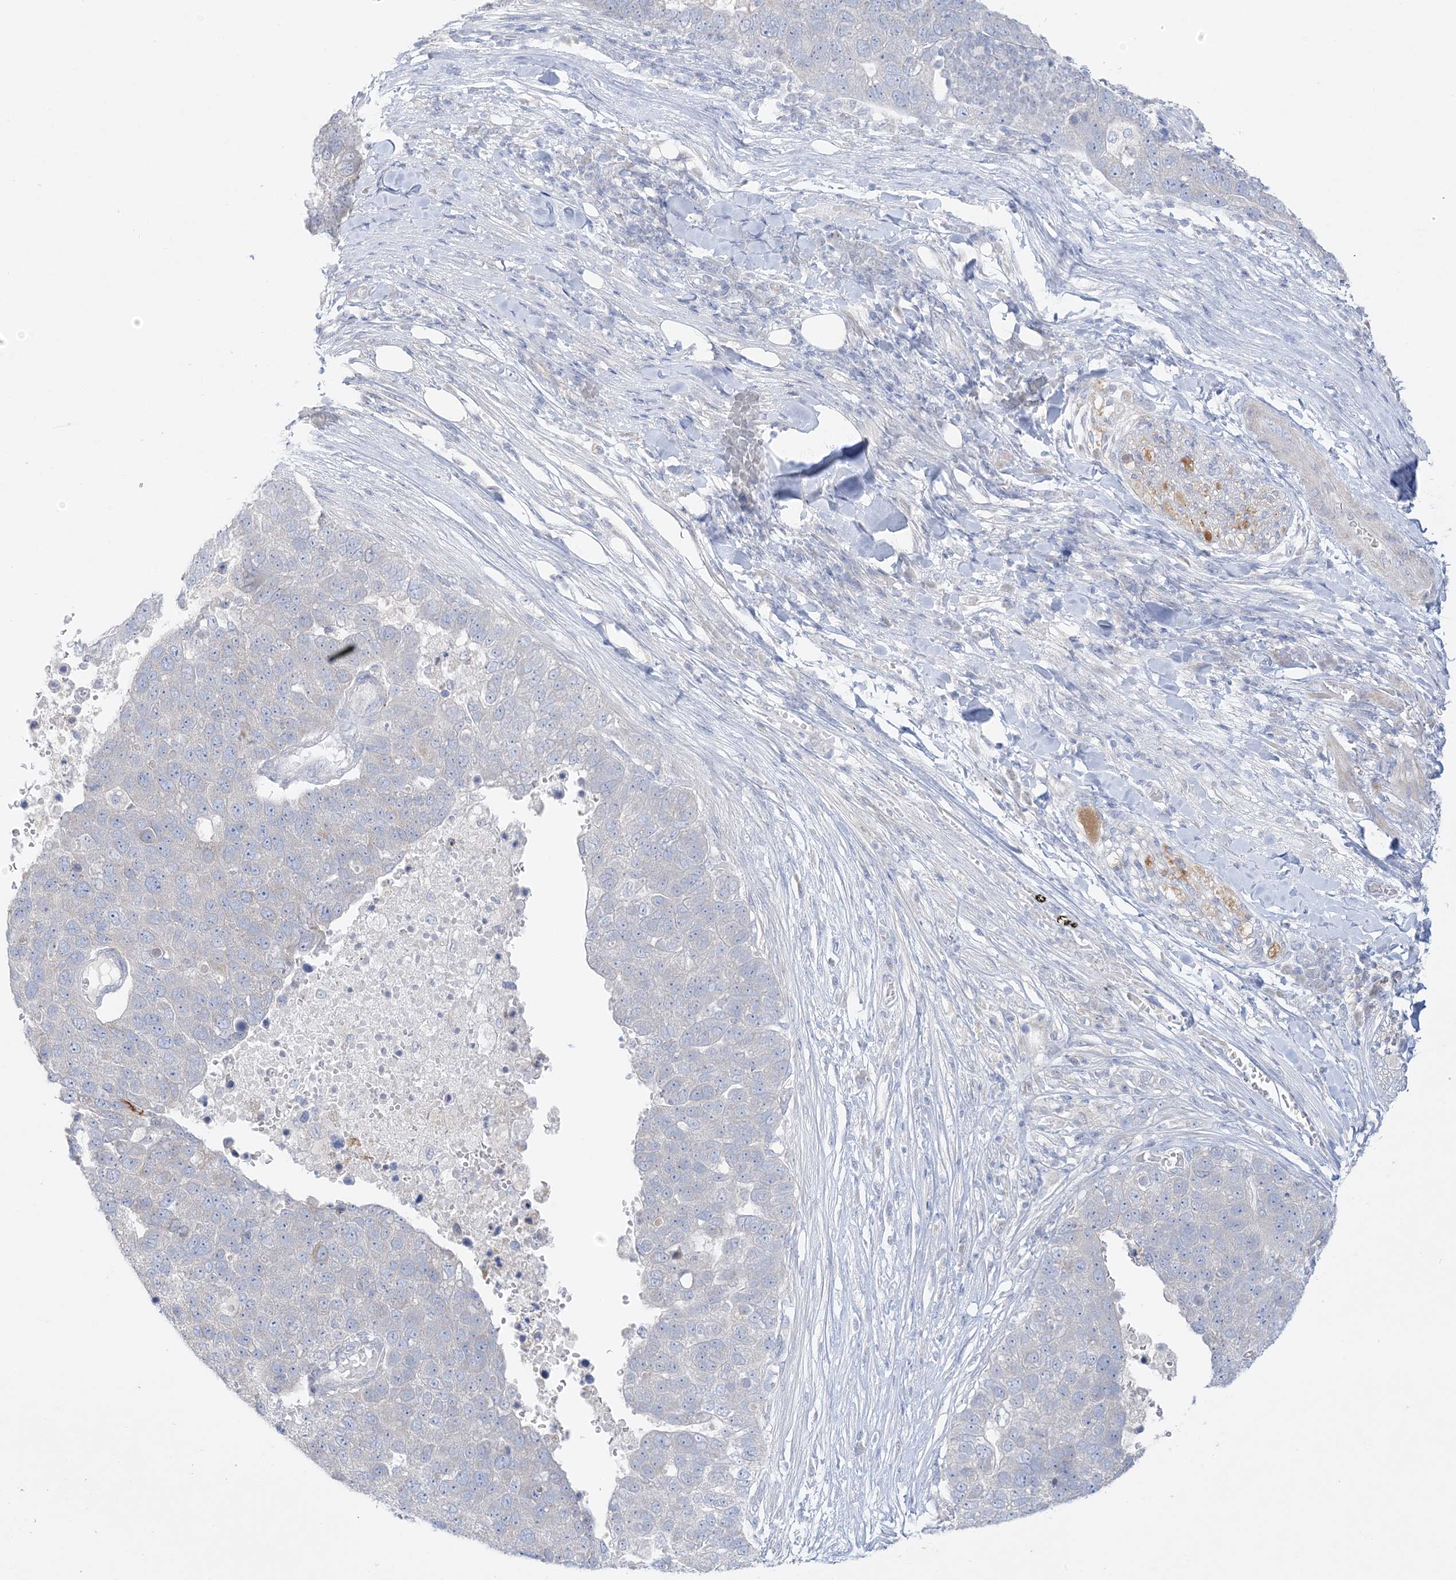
{"staining": {"intensity": "negative", "quantity": "none", "location": "none"}, "tissue": "pancreatic cancer", "cell_type": "Tumor cells", "image_type": "cancer", "snomed": [{"axis": "morphology", "description": "Adenocarcinoma, NOS"}, {"axis": "topography", "description": "Pancreas"}], "caption": "An immunohistochemistry (IHC) image of pancreatic cancer is shown. There is no staining in tumor cells of pancreatic cancer. Brightfield microscopy of immunohistochemistry stained with DAB (3,3'-diaminobenzidine) (brown) and hematoxylin (blue), captured at high magnification.", "gene": "FAM184A", "patient": {"sex": "female", "age": 61}}